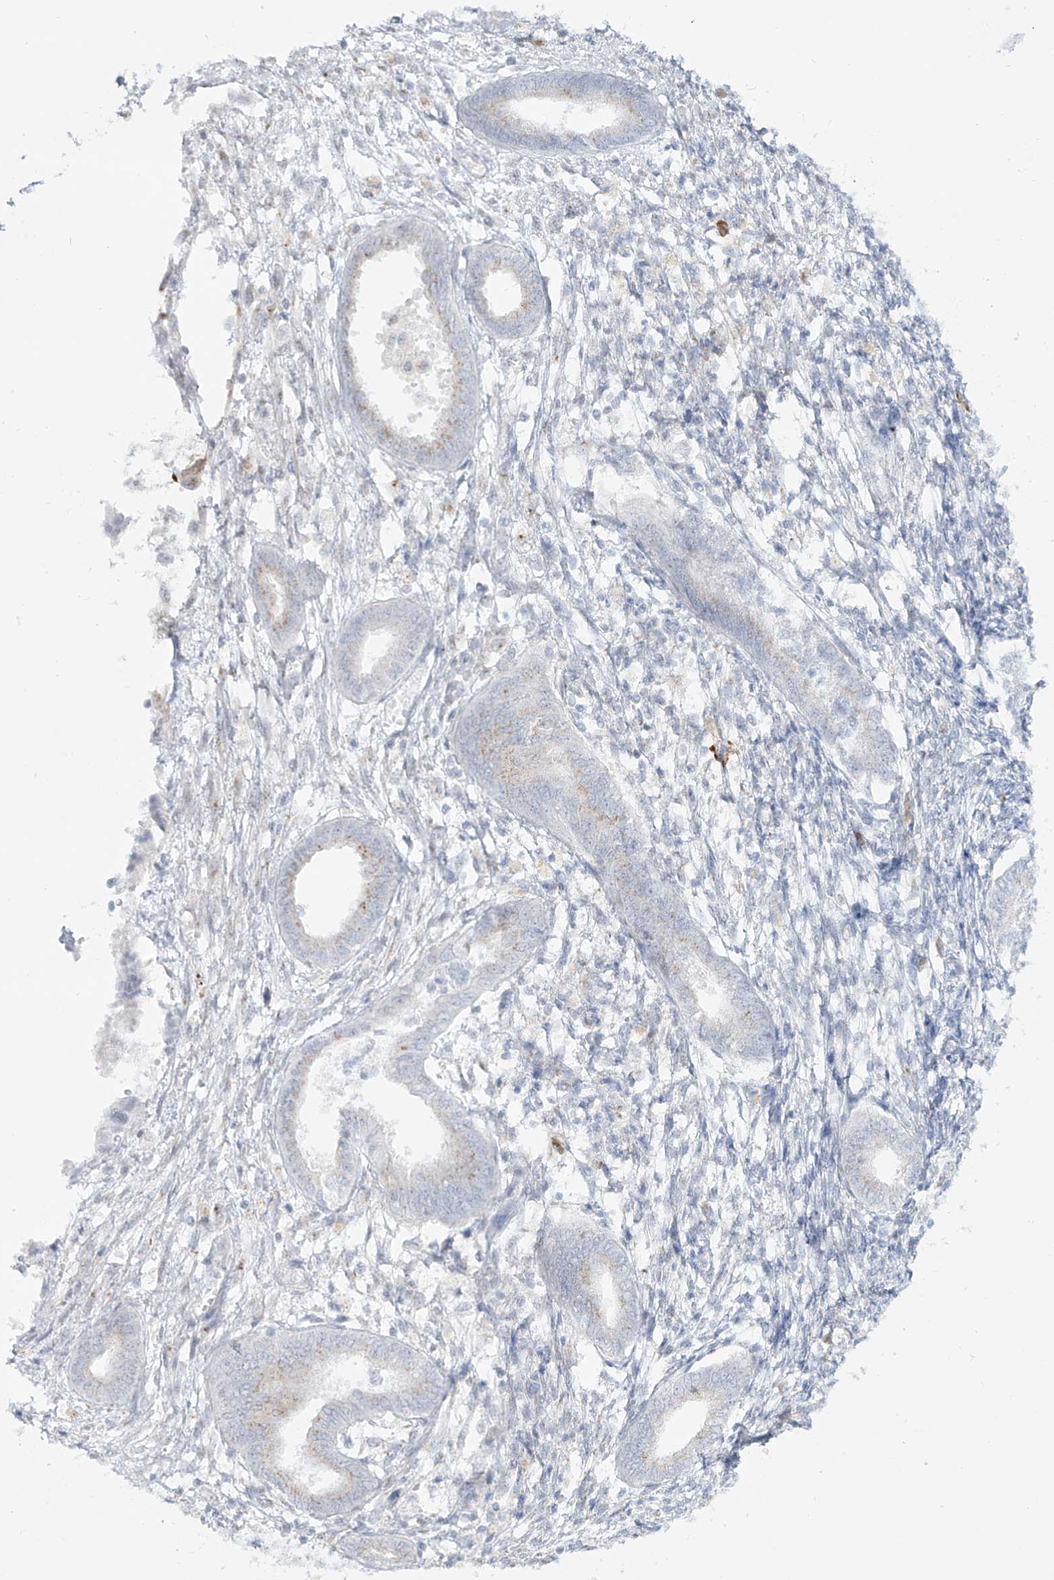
{"staining": {"intensity": "negative", "quantity": "none", "location": "none"}, "tissue": "endometrium", "cell_type": "Cells in endometrial stroma", "image_type": "normal", "snomed": [{"axis": "morphology", "description": "Normal tissue, NOS"}, {"axis": "topography", "description": "Endometrium"}], "caption": "This is a histopathology image of immunohistochemistry staining of unremarkable endometrium, which shows no expression in cells in endometrial stroma. The staining was performed using DAB (3,3'-diaminobenzidine) to visualize the protein expression in brown, while the nuclei were stained in blue with hematoxylin (Magnification: 20x).", "gene": "BSDC1", "patient": {"sex": "female", "age": 56}}